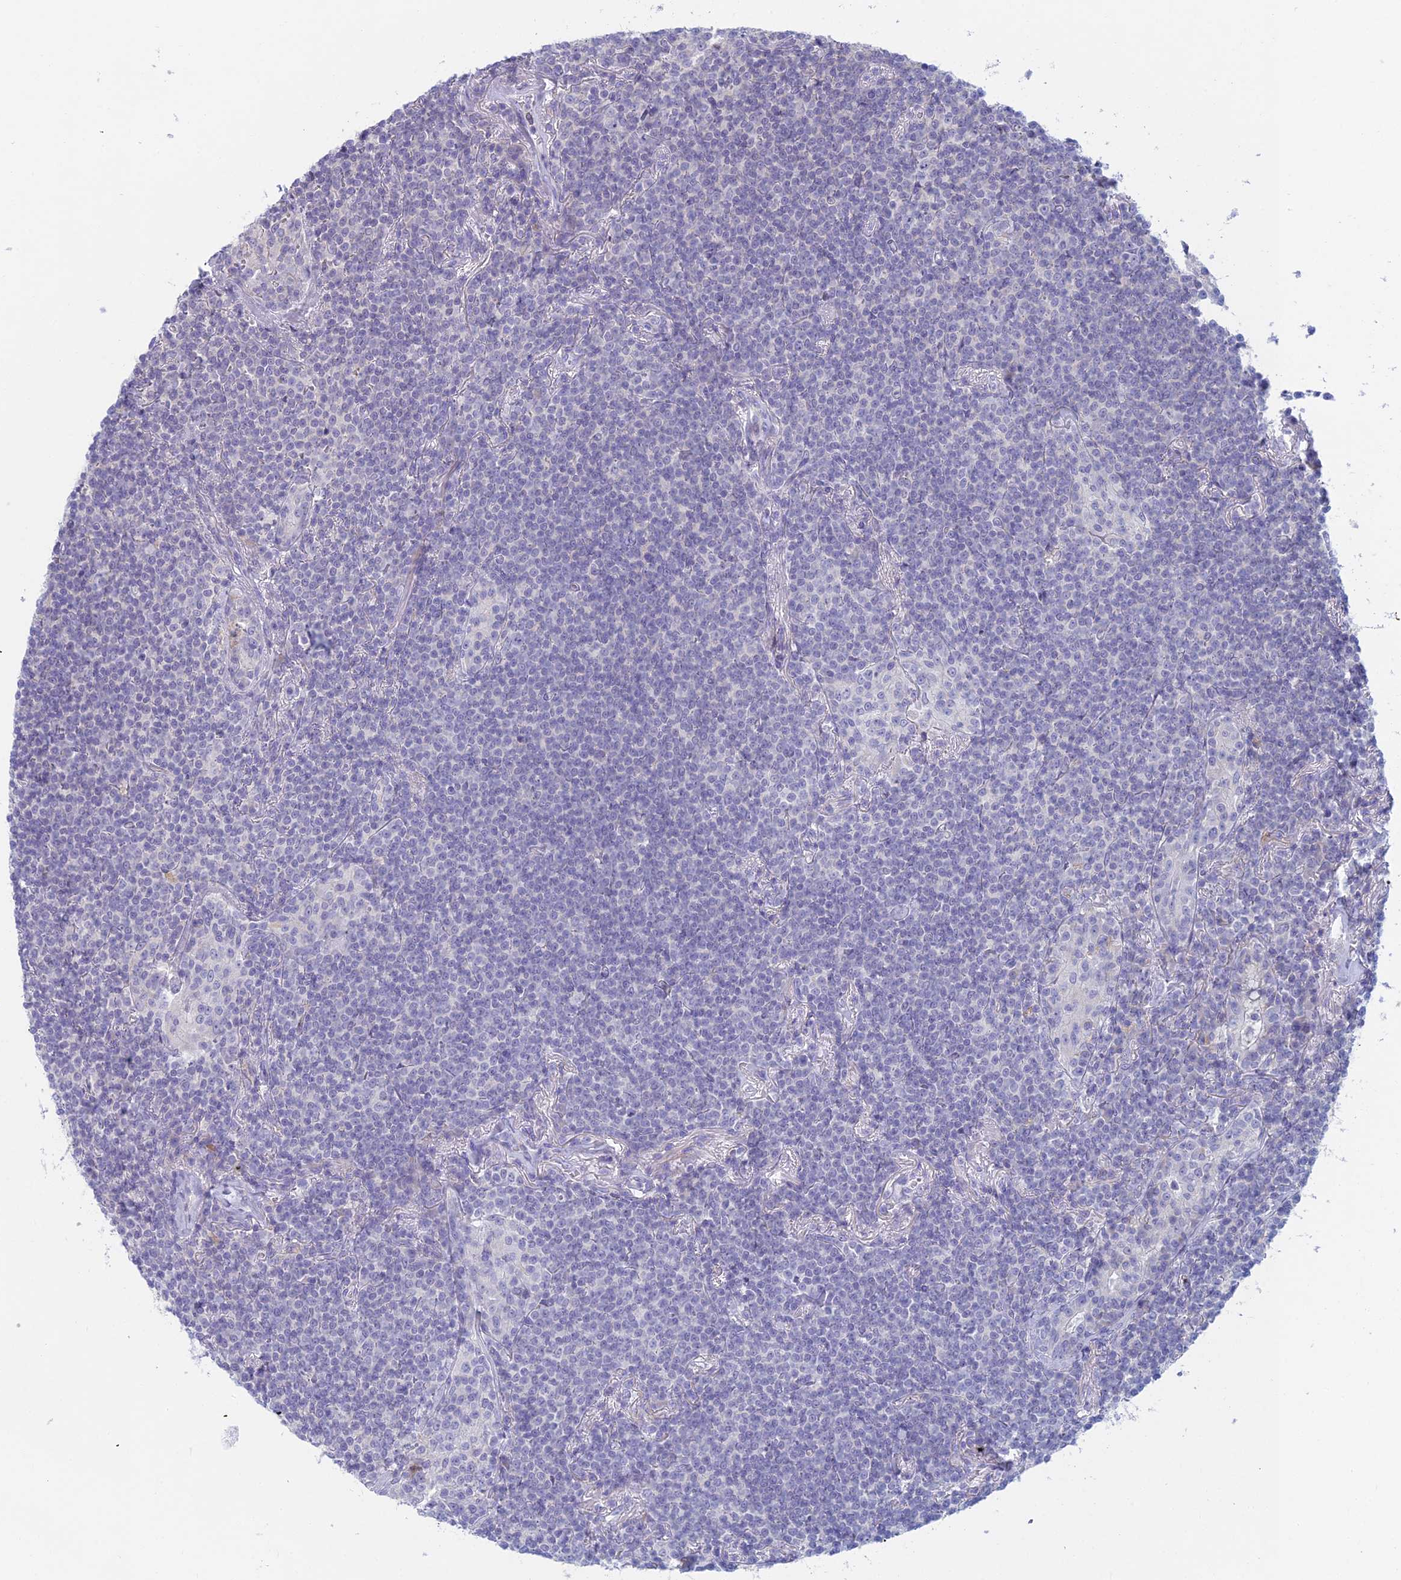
{"staining": {"intensity": "negative", "quantity": "none", "location": "none"}, "tissue": "lymphoma", "cell_type": "Tumor cells", "image_type": "cancer", "snomed": [{"axis": "morphology", "description": "Malignant lymphoma, non-Hodgkin's type, Low grade"}, {"axis": "topography", "description": "Lung"}], "caption": "High magnification brightfield microscopy of lymphoma stained with DAB (3,3'-diaminobenzidine) (brown) and counterstained with hematoxylin (blue): tumor cells show no significant positivity.", "gene": "FERD3L", "patient": {"sex": "female", "age": 71}}